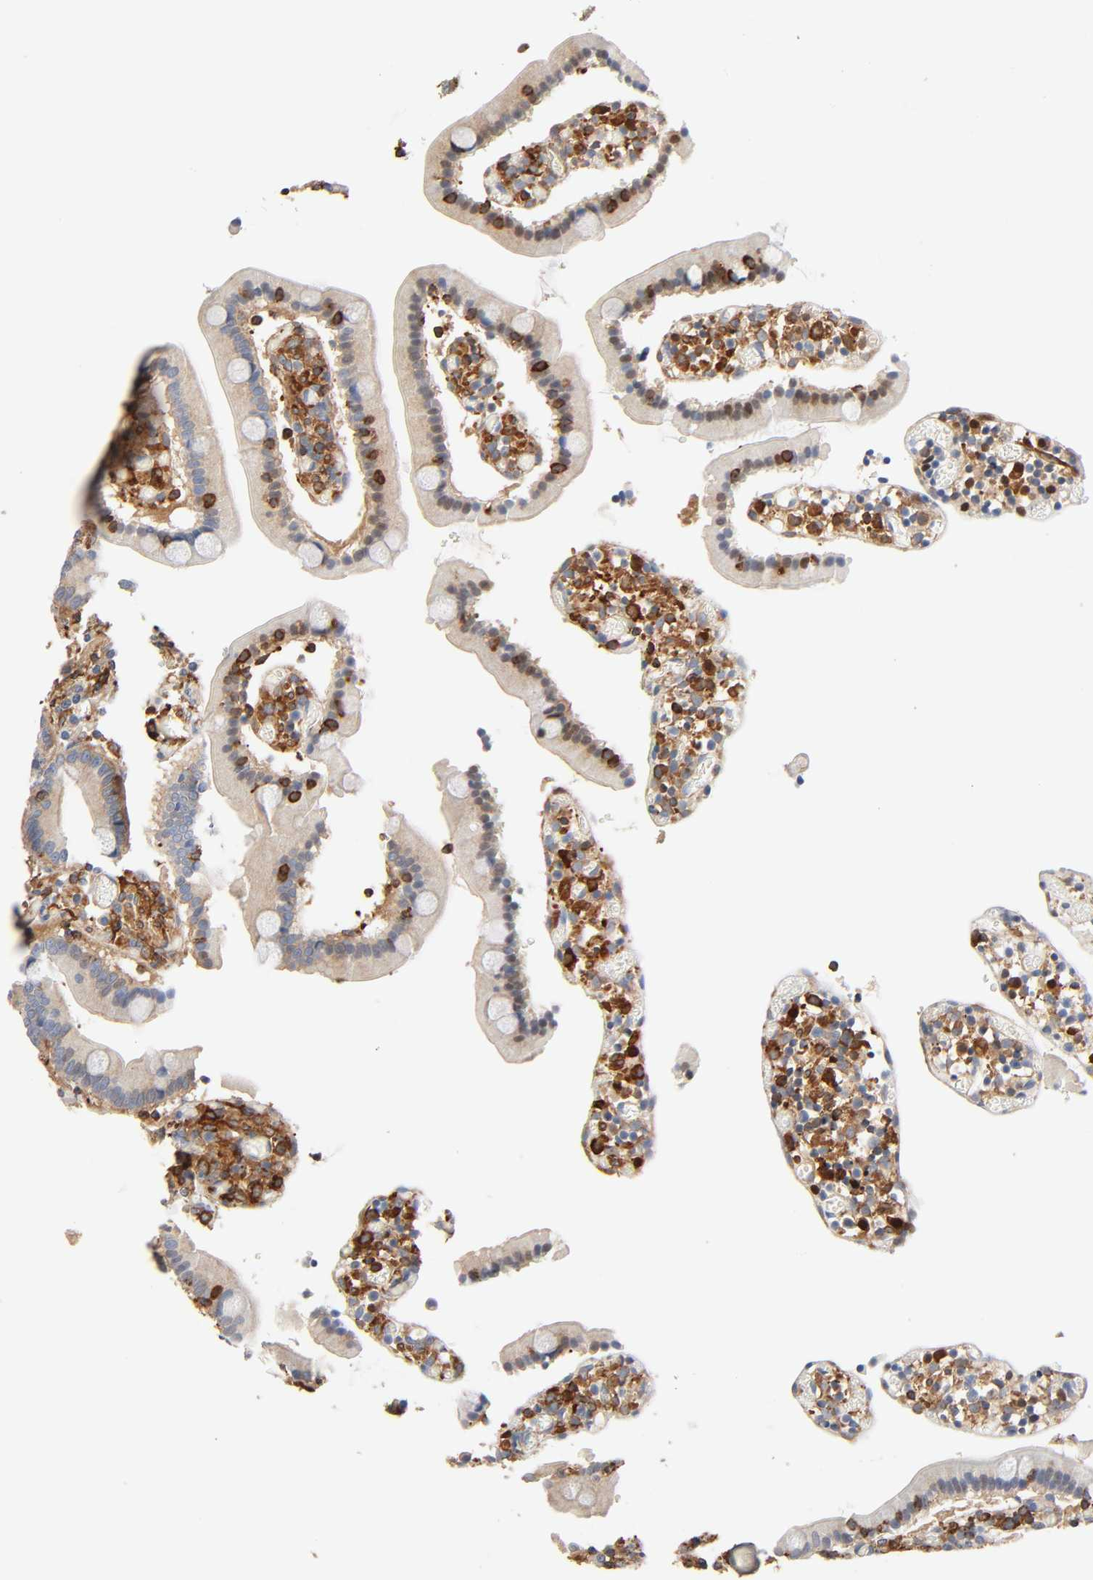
{"staining": {"intensity": "moderate", "quantity": ">75%", "location": "cytoplasmic/membranous,nuclear"}, "tissue": "duodenum", "cell_type": "Glandular cells", "image_type": "normal", "snomed": [{"axis": "morphology", "description": "Normal tissue, NOS"}, {"axis": "topography", "description": "Duodenum"}], "caption": "Normal duodenum demonstrates moderate cytoplasmic/membranous,nuclear positivity in approximately >75% of glandular cells, visualized by immunohistochemistry.", "gene": "BIN1", "patient": {"sex": "female", "age": 53}}